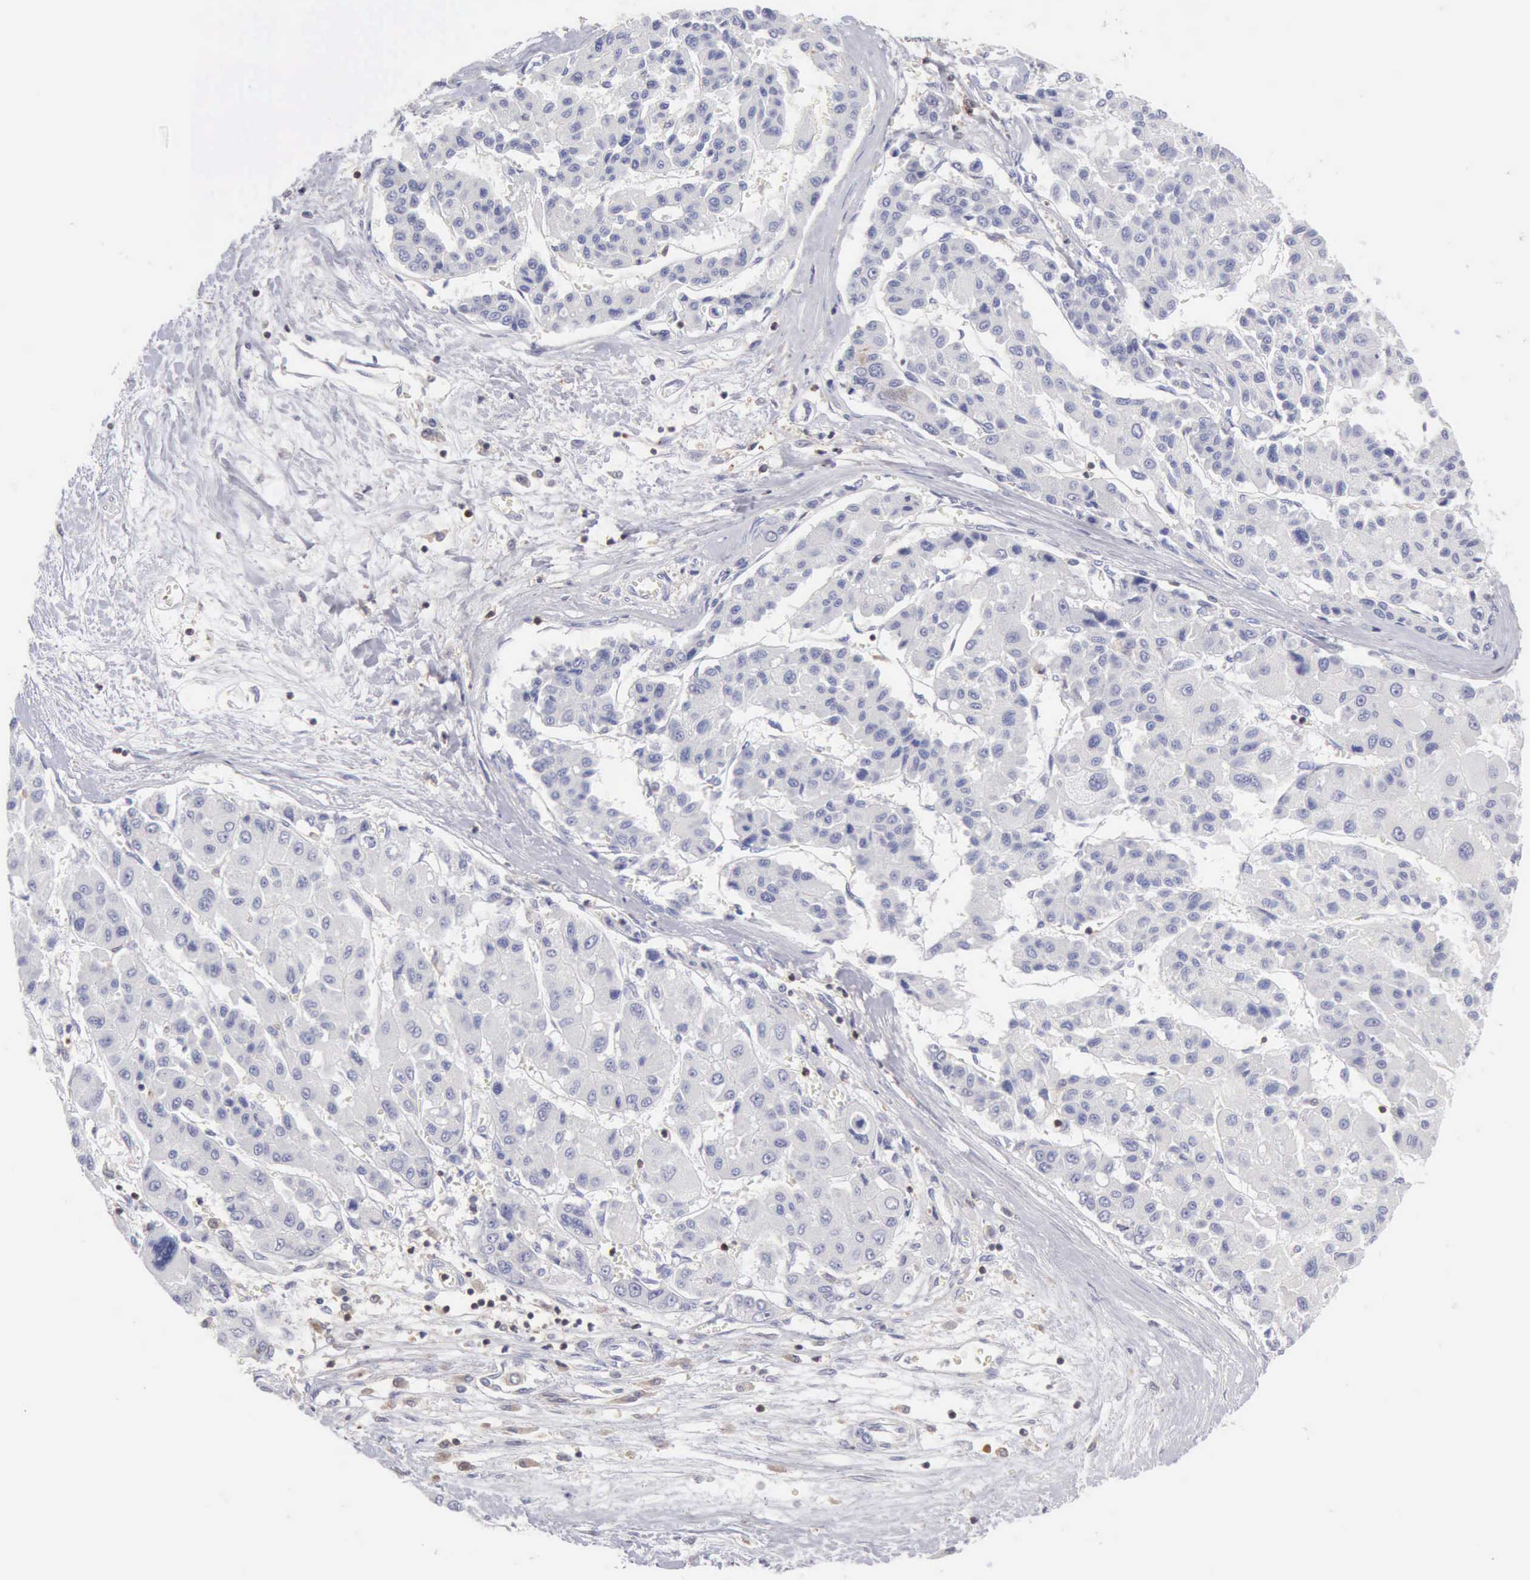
{"staining": {"intensity": "negative", "quantity": "none", "location": "none"}, "tissue": "liver cancer", "cell_type": "Tumor cells", "image_type": "cancer", "snomed": [{"axis": "morphology", "description": "Carcinoma, Hepatocellular, NOS"}, {"axis": "topography", "description": "Liver"}], "caption": "The image exhibits no significant expression in tumor cells of hepatocellular carcinoma (liver).", "gene": "SASH3", "patient": {"sex": "male", "age": 64}}